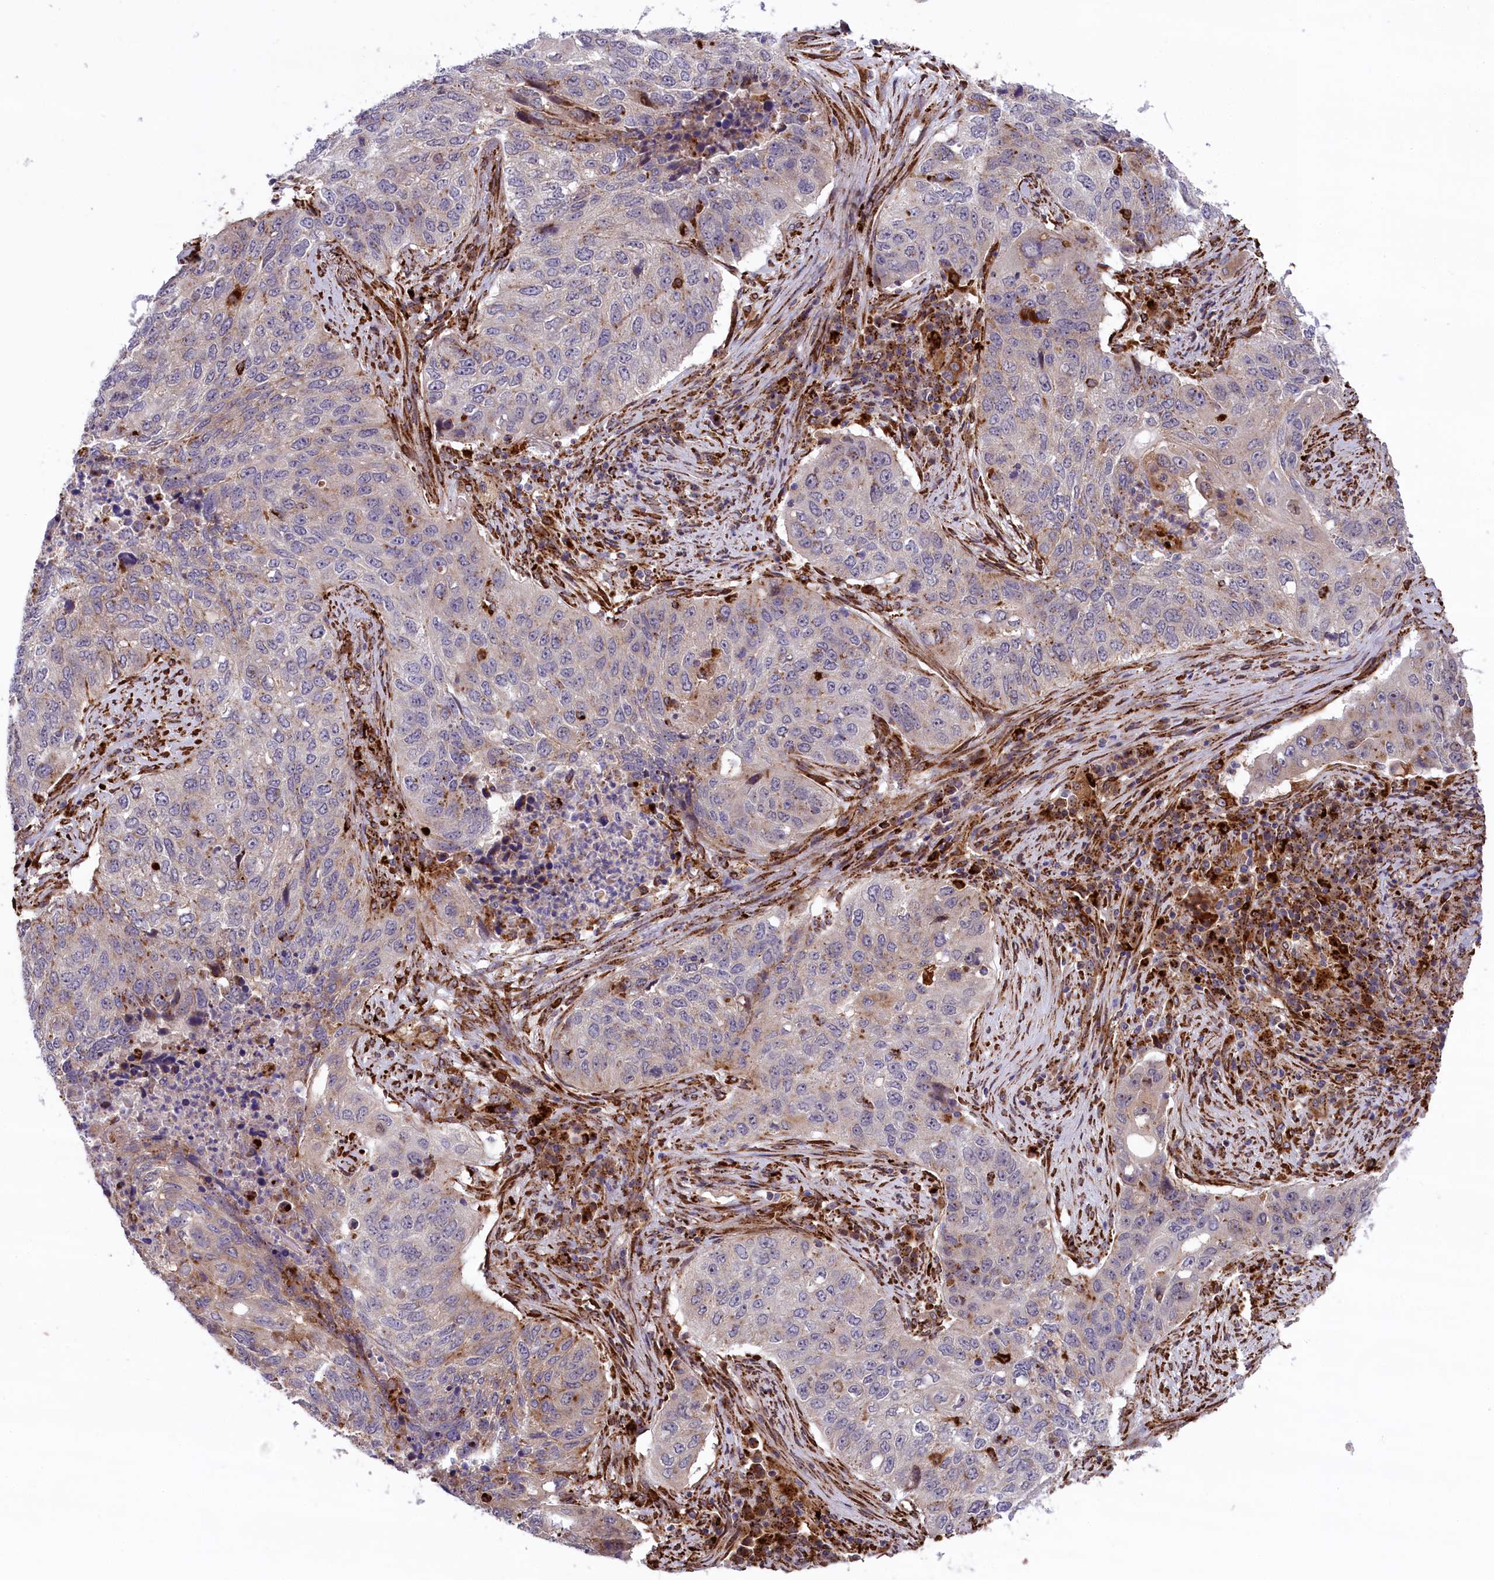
{"staining": {"intensity": "negative", "quantity": "none", "location": "none"}, "tissue": "lung cancer", "cell_type": "Tumor cells", "image_type": "cancer", "snomed": [{"axis": "morphology", "description": "Squamous cell carcinoma, NOS"}, {"axis": "topography", "description": "Lung"}], "caption": "High magnification brightfield microscopy of squamous cell carcinoma (lung) stained with DAB (brown) and counterstained with hematoxylin (blue): tumor cells show no significant positivity.", "gene": "MAN2B1", "patient": {"sex": "female", "age": 63}}